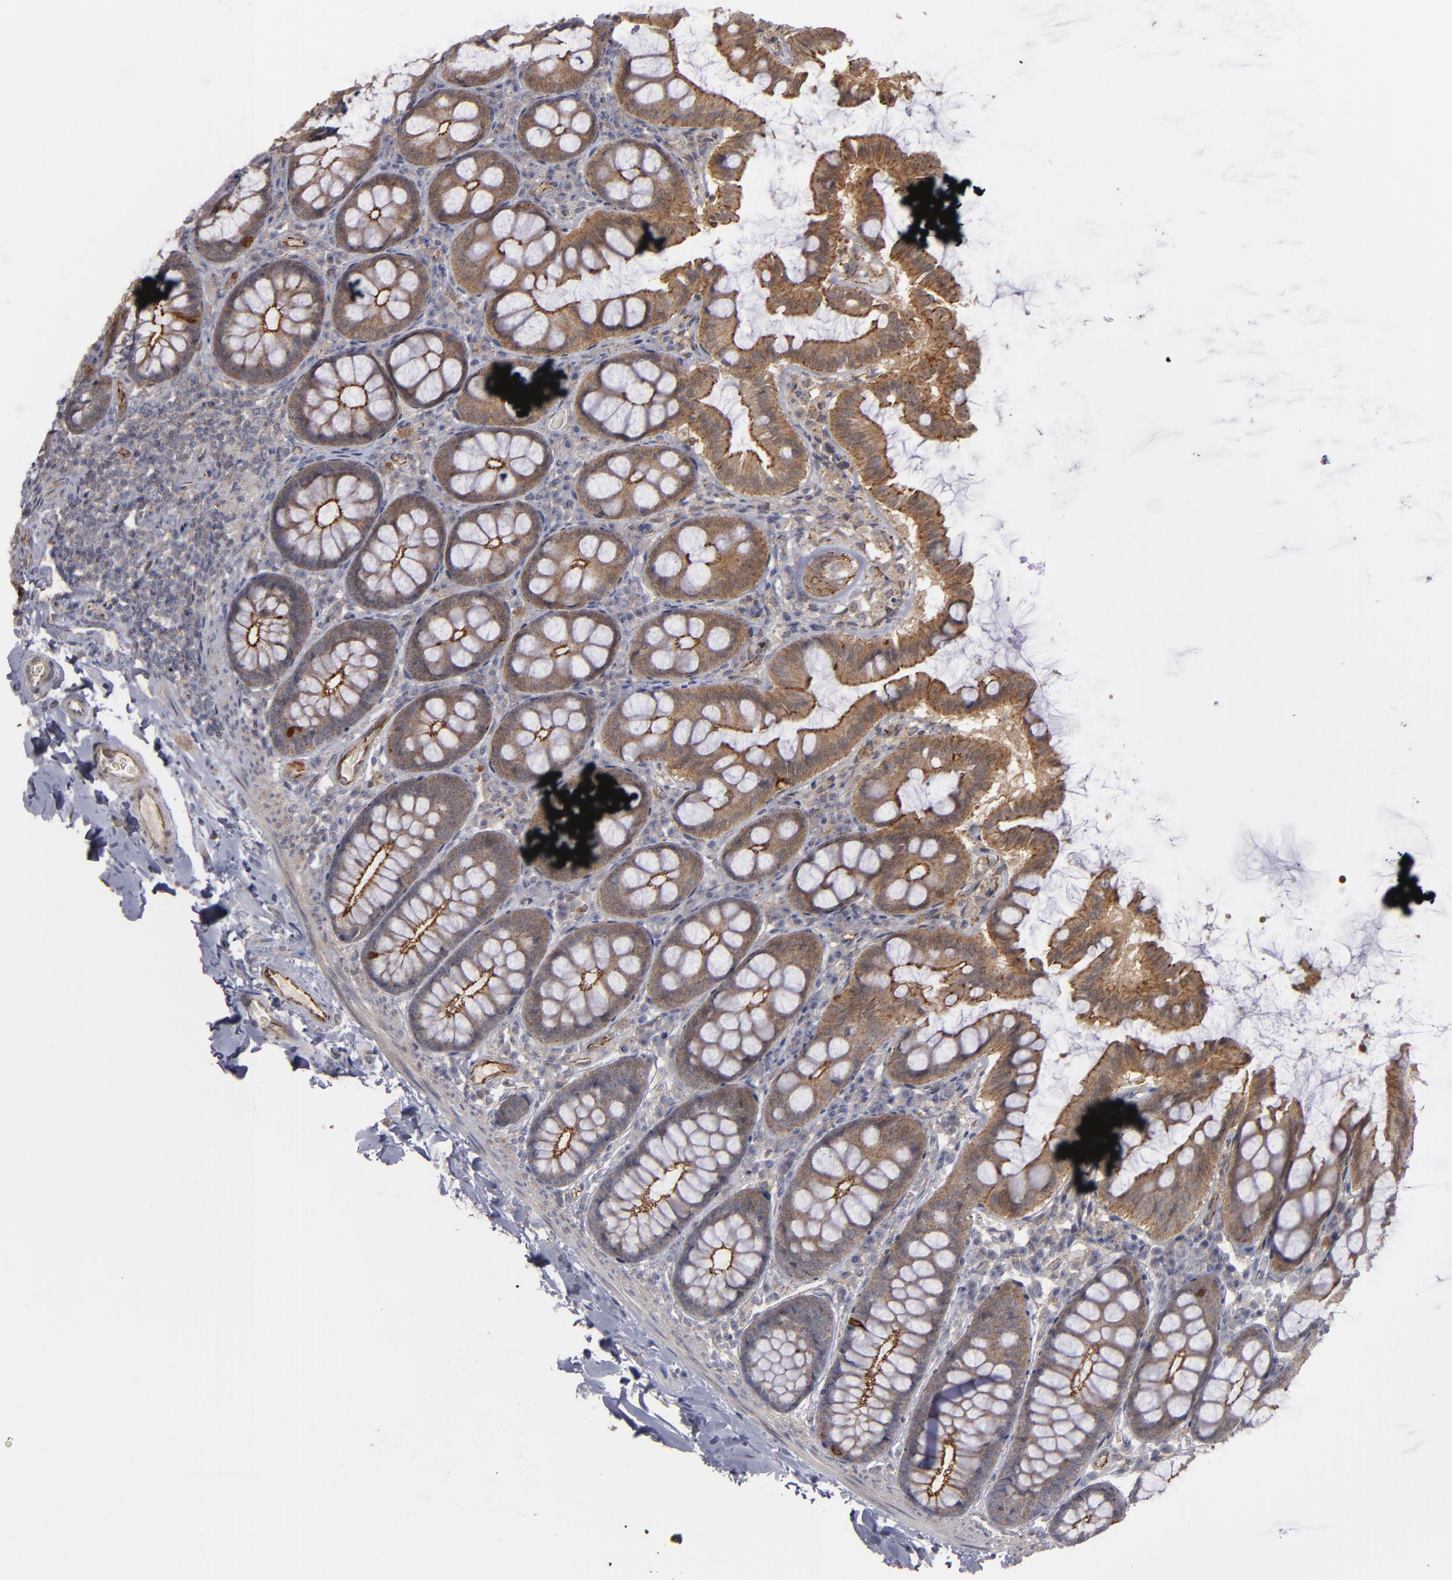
{"staining": {"intensity": "moderate", "quantity": ">75%", "location": "cytoplasmic/membranous"}, "tissue": "colon", "cell_type": "Endothelial cells", "image_type": "normal", "snomed": [{"axis": "morphology", "description": "Normal tissue, NOS"}, {"axis": "topography", "description": "Colon"}], "caption": "Moderate cytoplasmic/membranous staining is identified in approximately >75% of endothelial cells in benign colon.", "gene": "TJP1", "patient": {"sex": "female", "age": 61}}